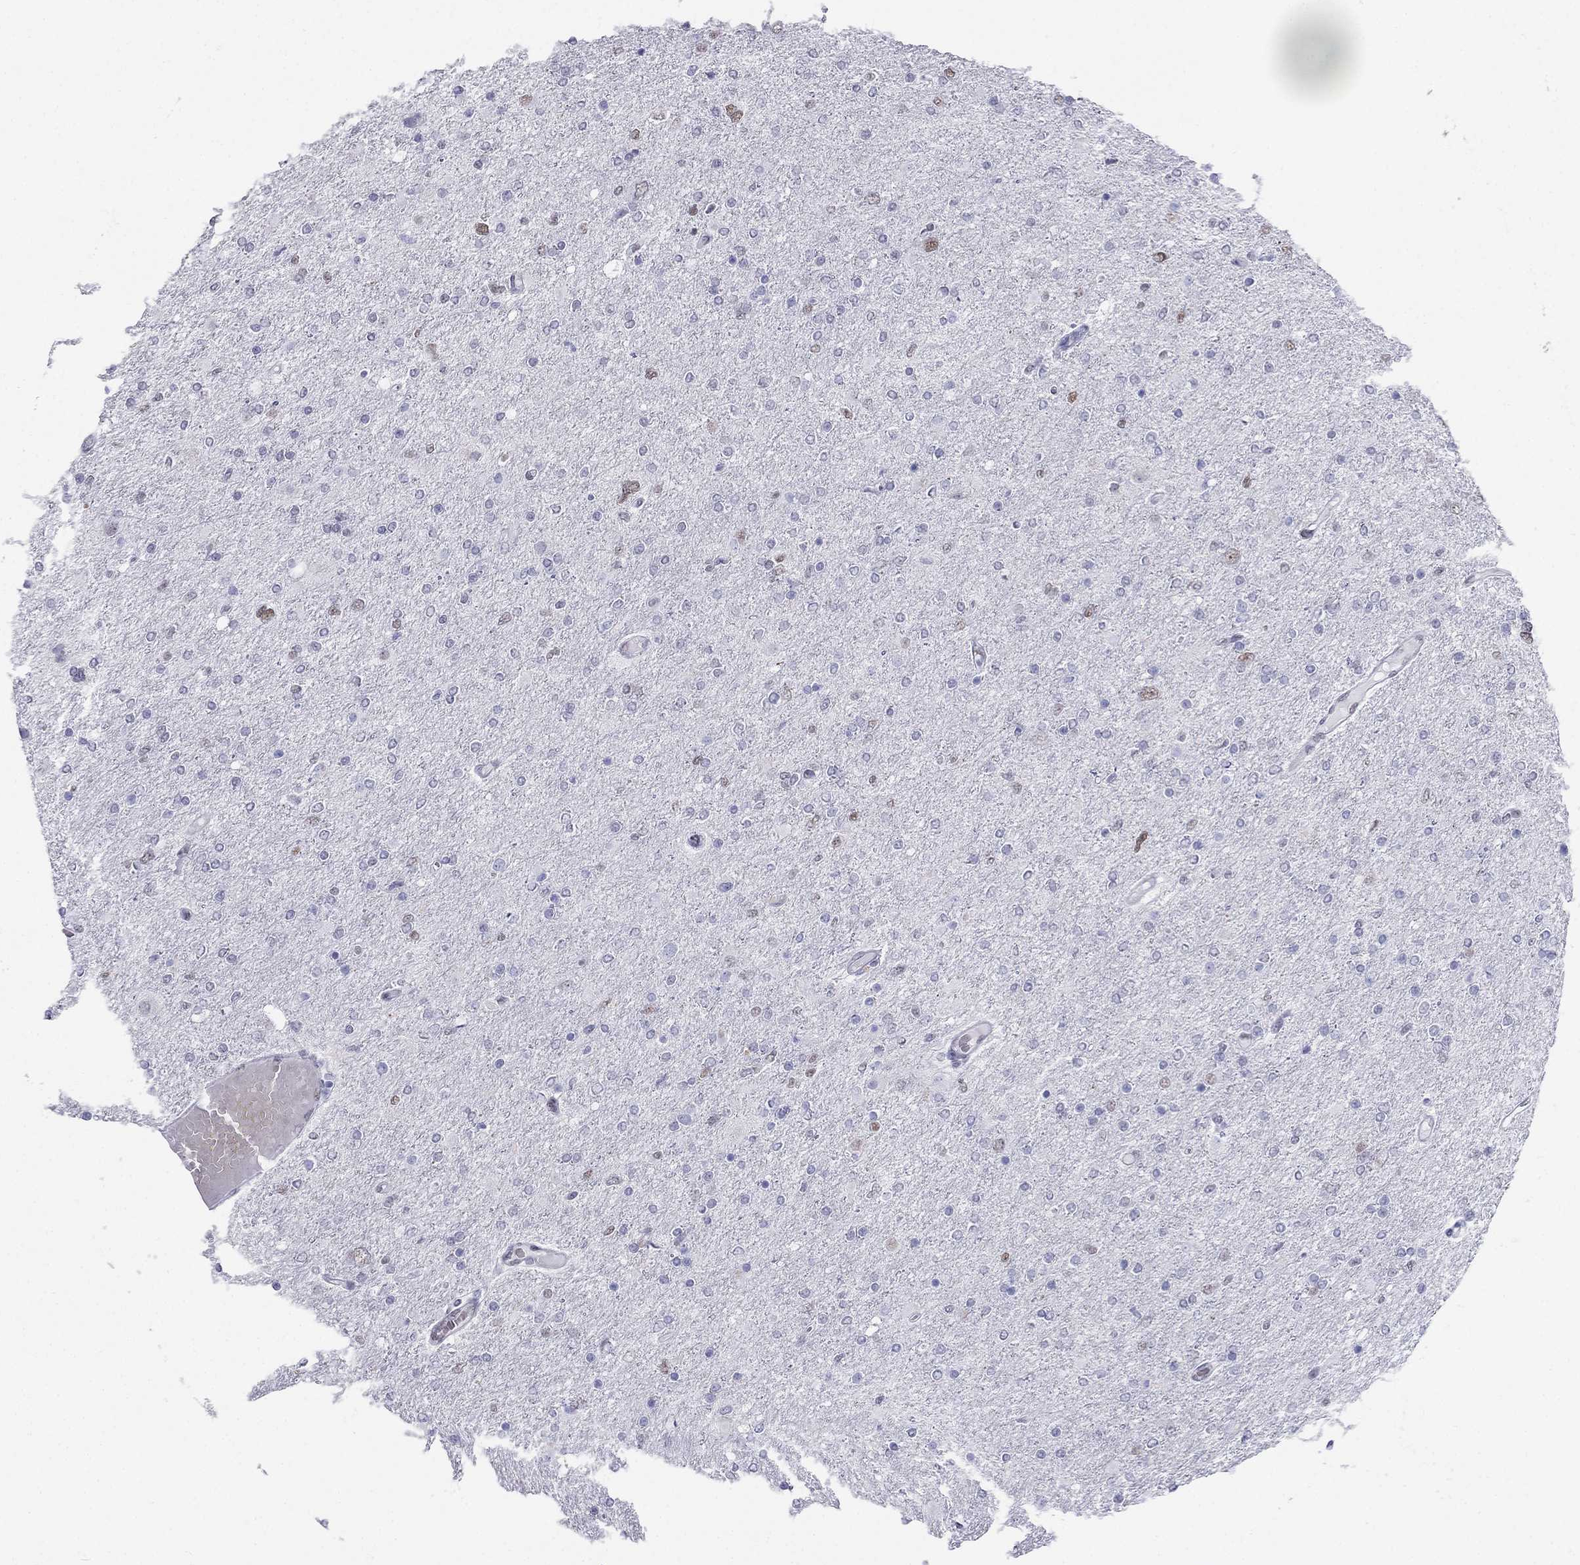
{"staining": {"intensity": "weak", "quantity": "<25%", "location": "nuclear"}, "tissue": "glioma", "cell_type": "Tumor cells", "image_type": "cancer", "snomed": [{"axis": "morphology", "description": "Glioma, malignant, High grade"}, {"axis": "topography", "description": "Cerebral cortex"}], "caption": "Tumor cells show no significant protein positivity in glioma.", "gene": "PPM1G", "patient": {"sex": "male", "age": 70}}